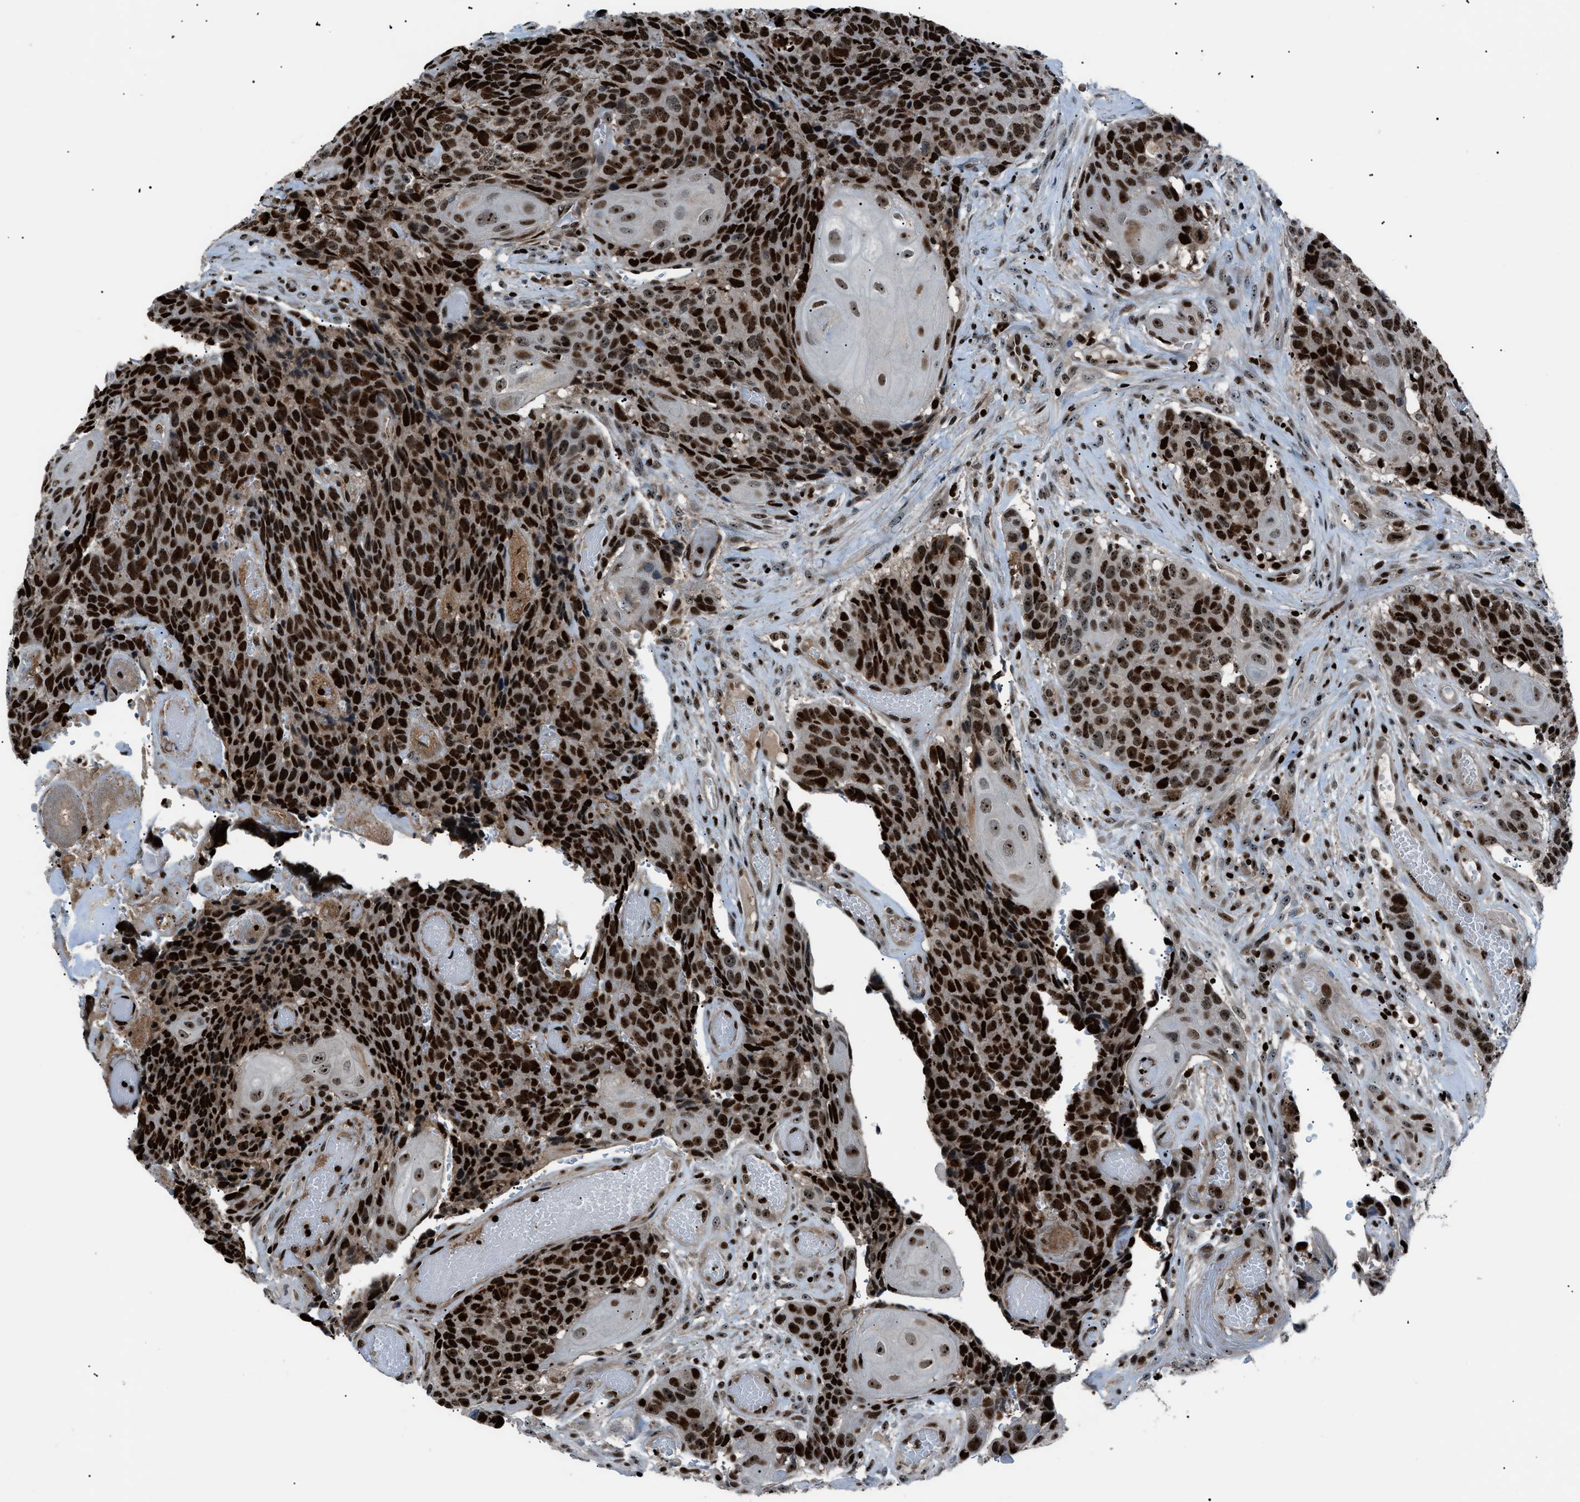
{"staining": {"intensity": "strong", "quantity": ">75%", "location": "nuclear"}, "tissue": "head and neck cancer", "cell_type": "Tumor cells", "image_type": "cancer", "snomed": [{"axis": "morphology", "description": "Squamous cell carcinoma, NOS"}, {"axis": "topography", "description": "Head-Neck"}], "caption": "A high amount of strong nuclear expression is present in approximately >75% of tumor cells in head and neck cancer tissue. (brown staining indicates protein expression, while blue staining denotes nuclei).", "gene": "PRKX", "patient": {"sex": "male", "age": 66}}